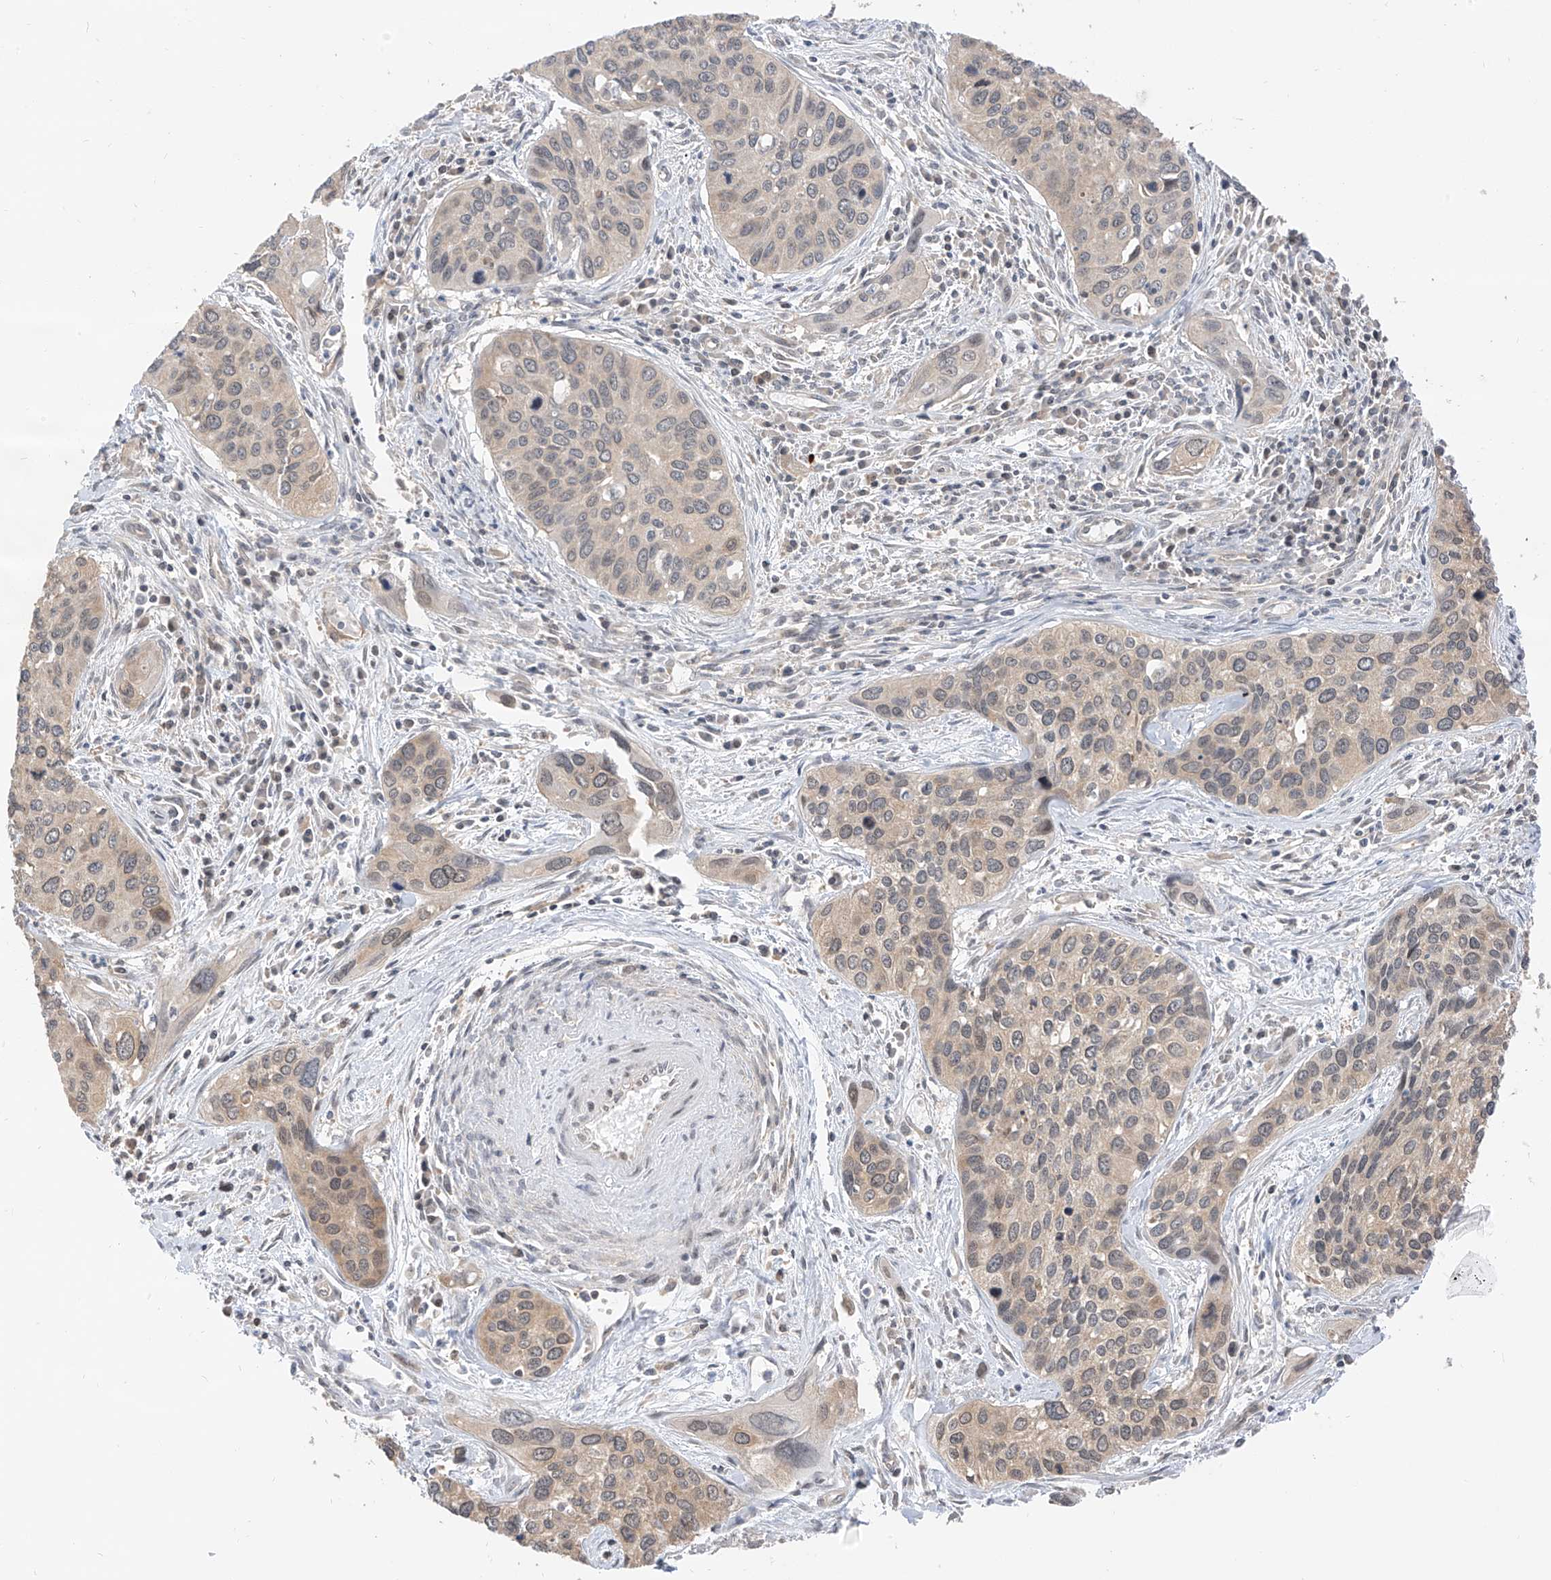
{"staining": {"intensity": "weak", "quantity": "<25%", "location": "cytoplasmic/membranous"}, "tissue": "cervical cancer", "cell_type": "Tumor cells", "image_type": "cancer", "snomed": [{"axis": "morphology", "description": "Squamous cell carcinoma, NOS"}, {"axis": "topography", "description": "Cervix"}], "caption": "Immunohistochemistry (IHC) of cervical cancer (squamous cell carcinoma) demonstrates no positivity in tumor cells.", "gene": "PPA2", "patient": {"sex": "female", "age": 55}}